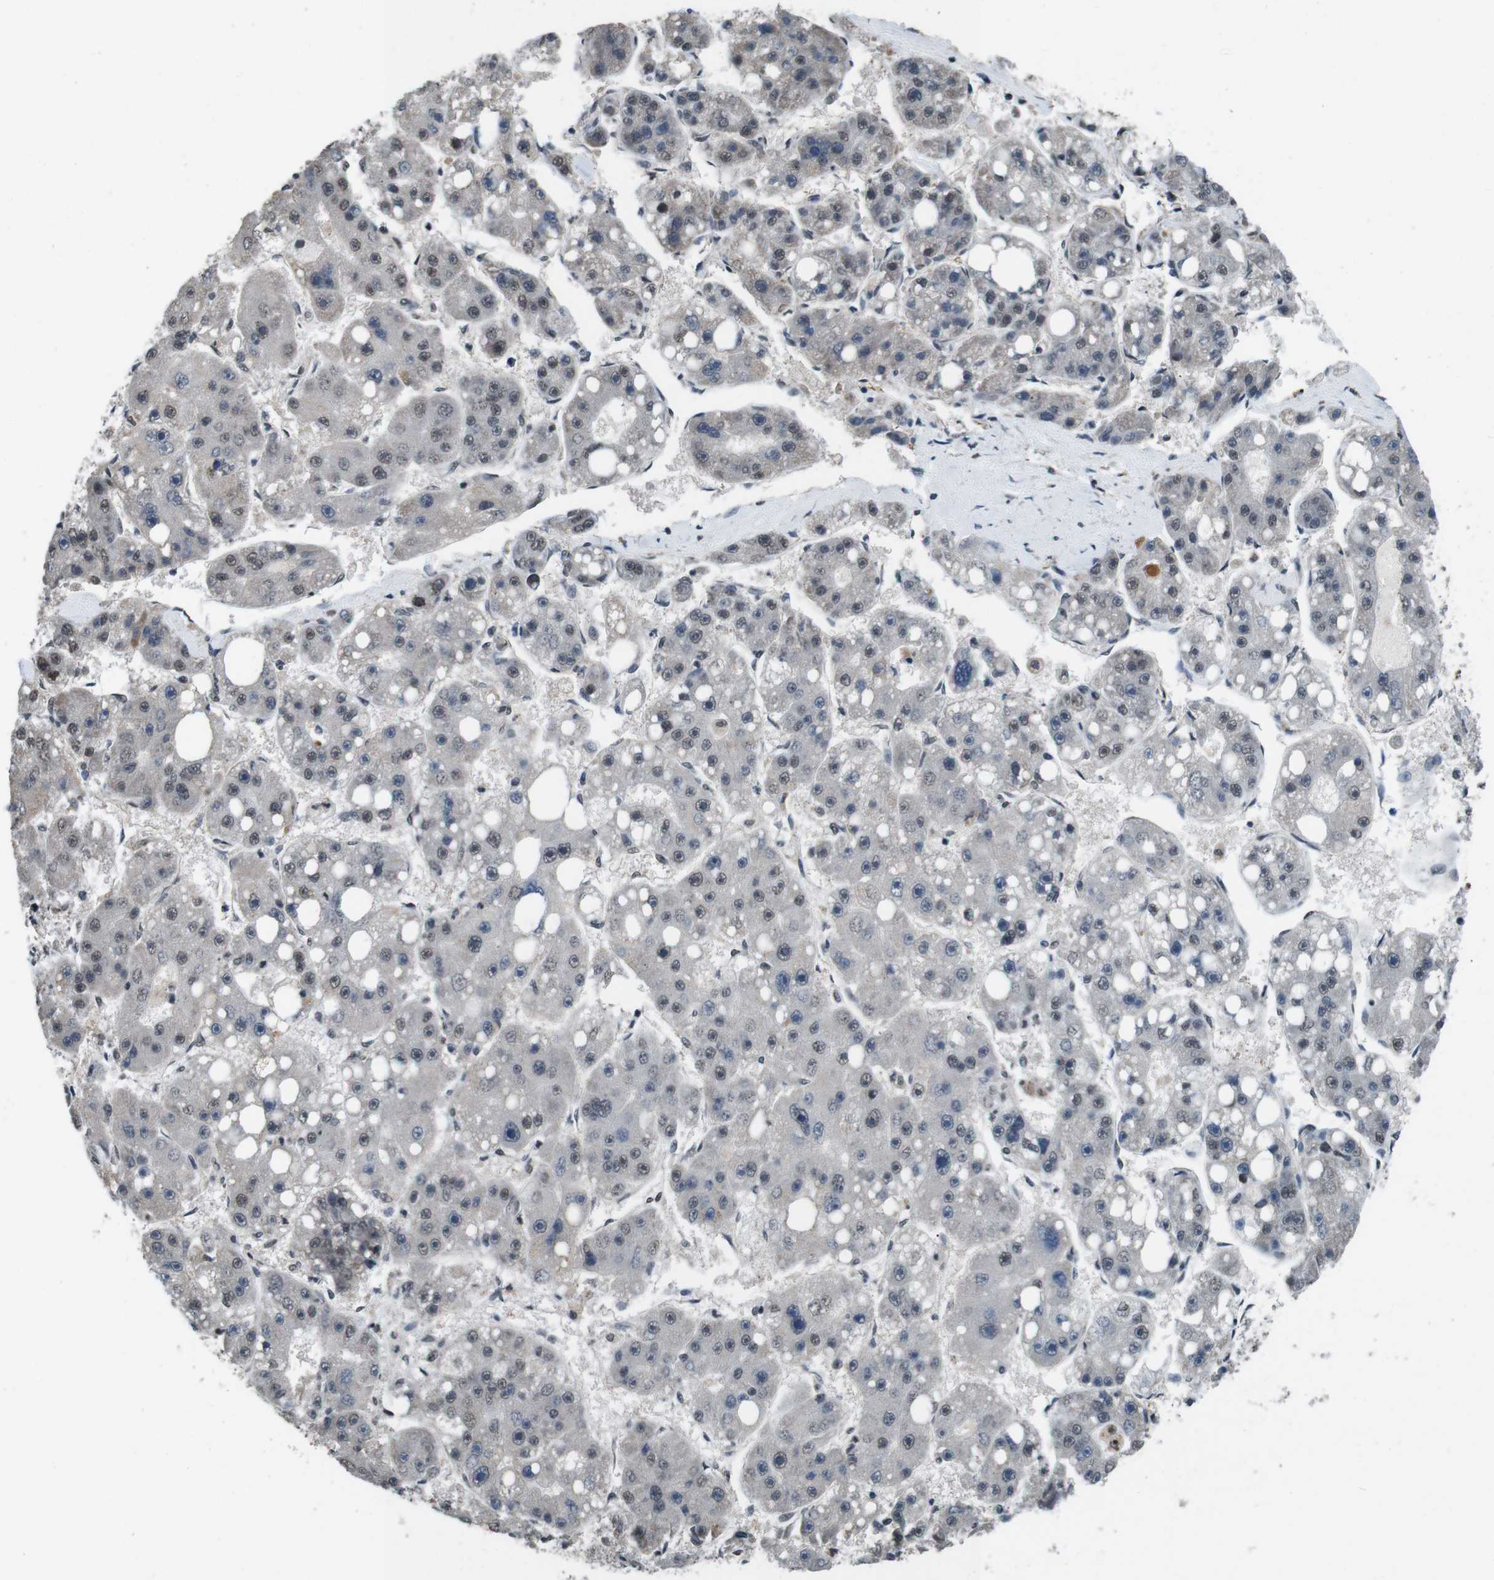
{"staining": {"intensity": "weak", "quantity": "25%-75%", "location": "nuclear"}, "tissue": "liver cancer", "cell_type": "Tumor cells", "image_type": "cancer", "snomed": [{"axis": "morphology", "description": "Carcinoma, Hepatocellular, NOS"}, {"axis": "topography", "description": "Liver"}], "caption": "This is a photomicrograph of IHC staining of liver cancer, which shows weak staining in the nuclear of tumor cells.", "gene": "NR4A2", "patient": {"sex": "female", "age": 61}}